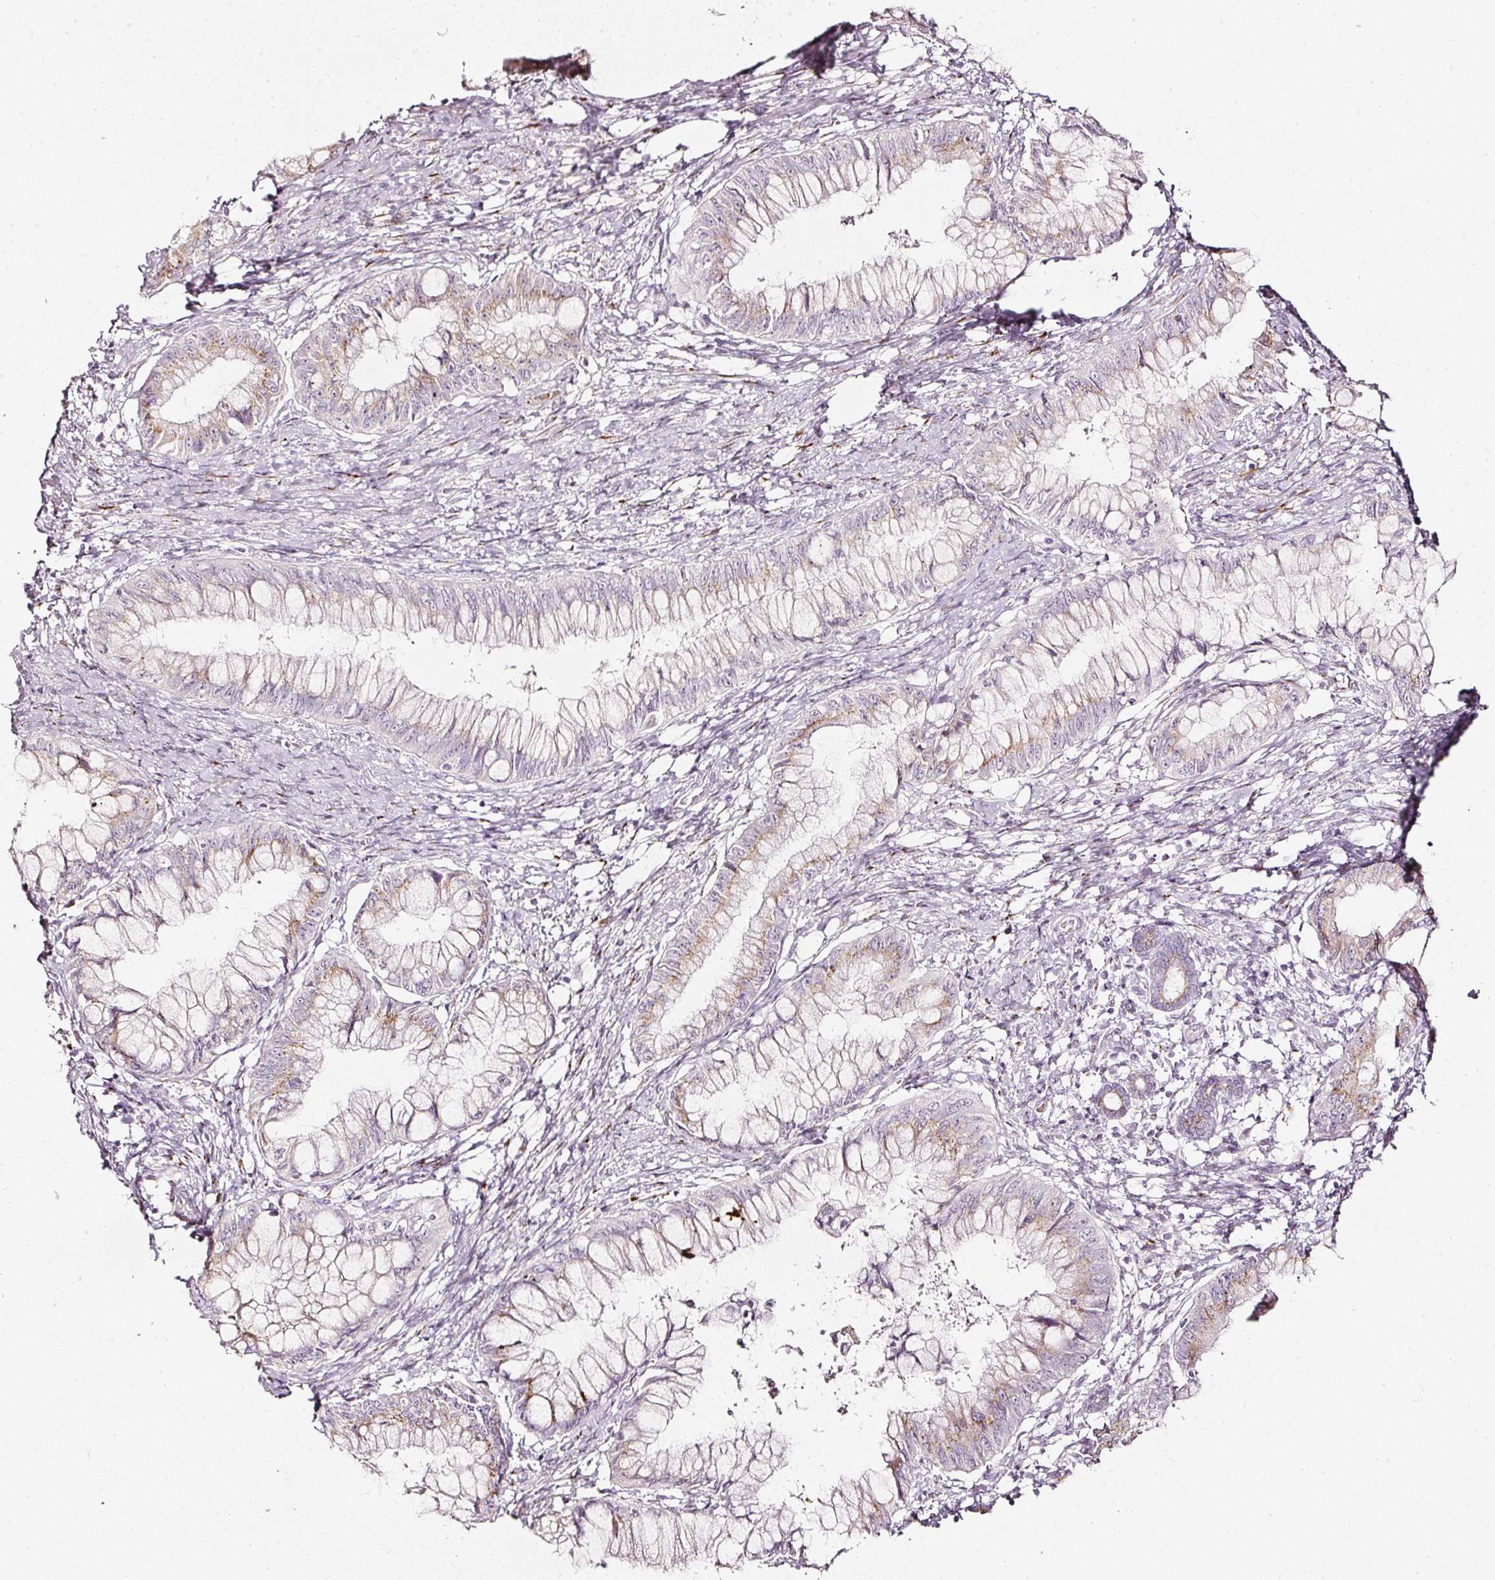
{"staining": {"intensity": "weak", "quantity": "25%-75%", "location": "cytoplasmic/membranous"}, "tissue": "pancreatic cancer", "cell_type": "Tumor cells", "image_type": "cancer", "snomed": [{"axis": "morphology", "description": "Adenocarcinoma, NOS"}, {"axis": "topography", "description": "Pancreas"}], "caption": "Human pancreatic cancer (adenocarcinoma) stained for a protein (brown) exhibits weak cytoplasmic/membranous positive staining in about 25%-75% of tumor cells.", "gene": "SDF4", "patient": {"sex": "male", "age": 48}}